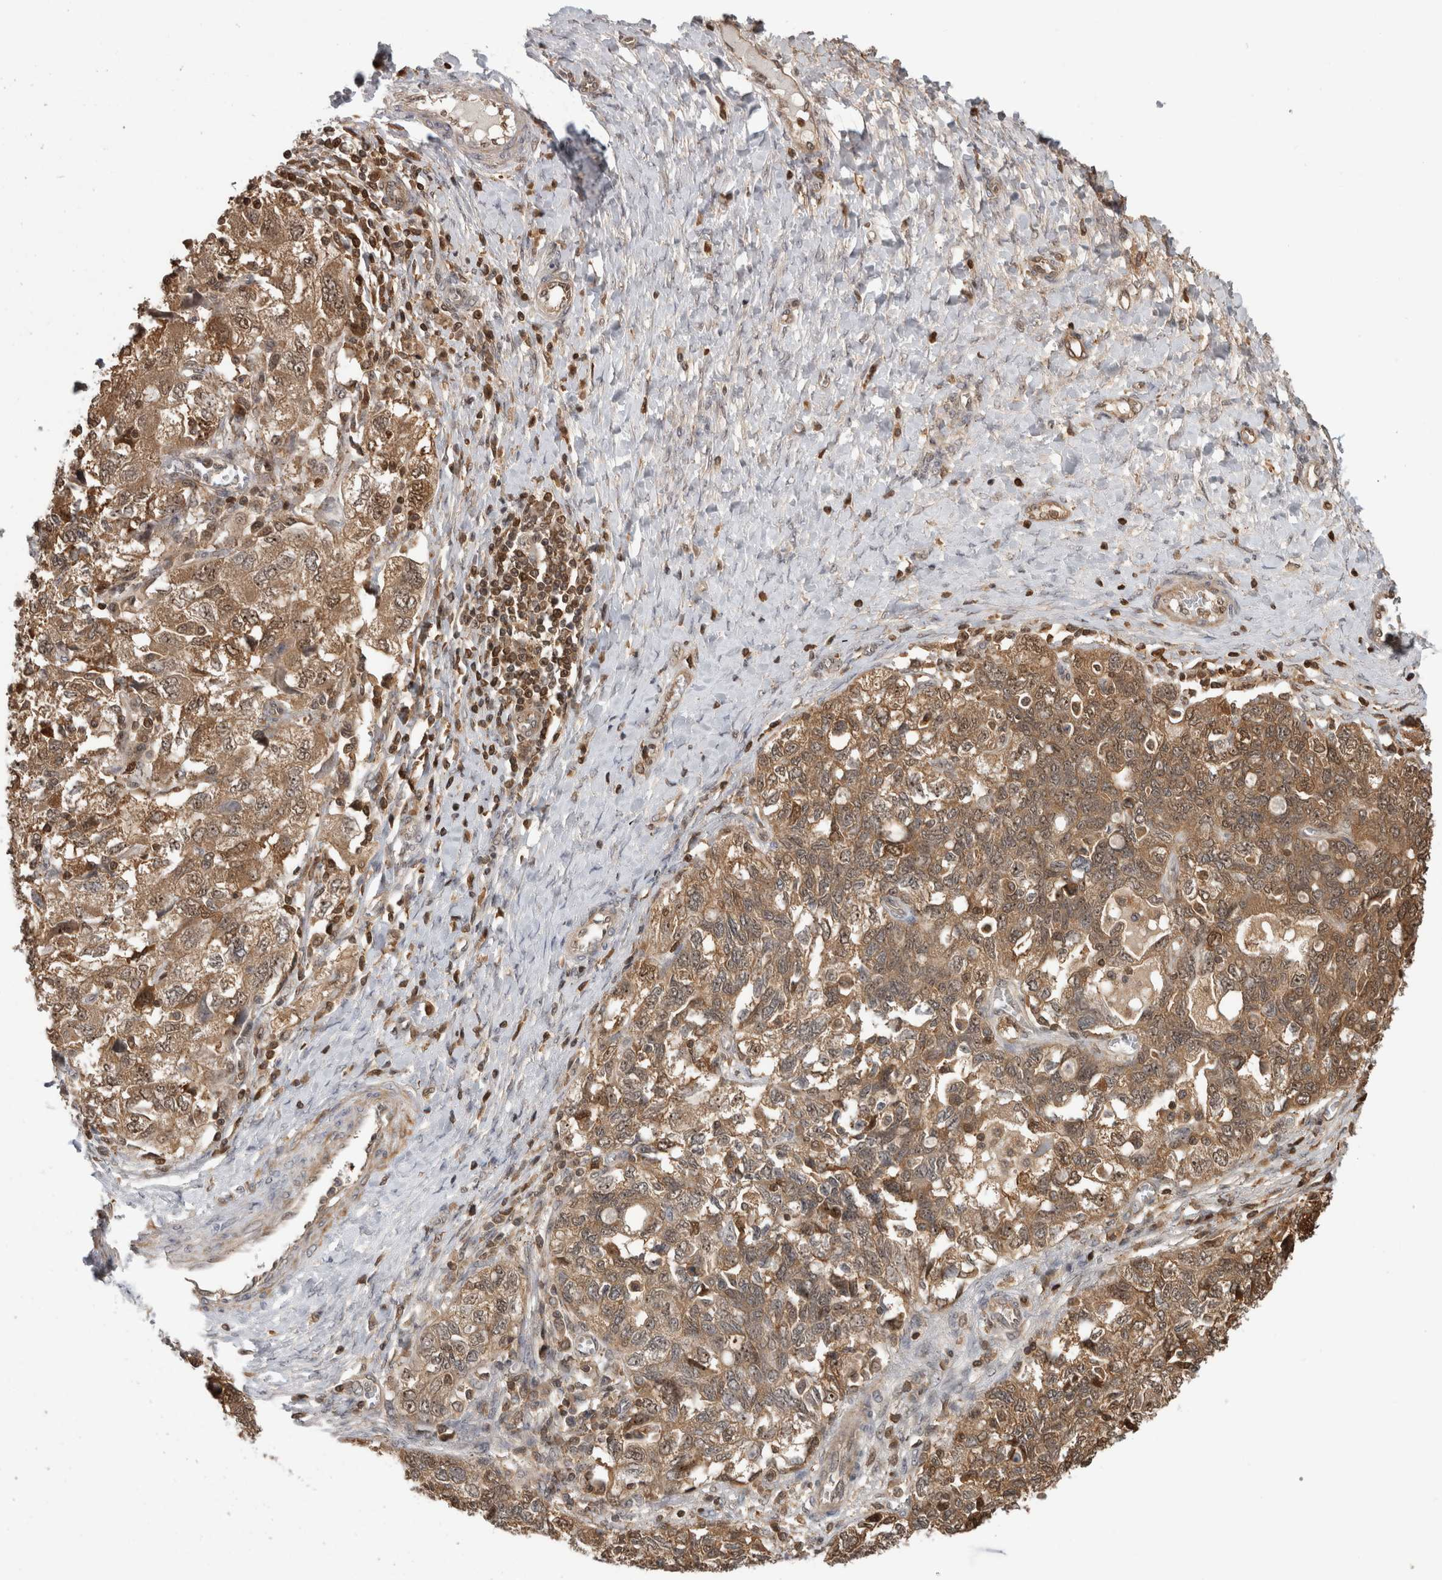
{"staining": {"intensity": "moderate", "quantity": ">75%", "location": "cytoplasmic/membranous,nuclear"}, "tissue": "ovarian cancer", "cell_type": "Tumor cells", "image_type": "cancer", "snomed": [{"axis": "morphology", "description": "Carcinoma, NOS"}, {"axis": "morphology", "description": "Cystadenocarcinoma, serous, NOS"}, {"axis": "topography", "description": "Ovary"}], "caption": "Human ovarian cancer stained for a protein (brown) displays moderate cytoplasmic/membranous and nuclear positive expression in about >75% of tumor cells.", "gene": "TDRD7", "patient": {"sex": "female", "age": 69}}